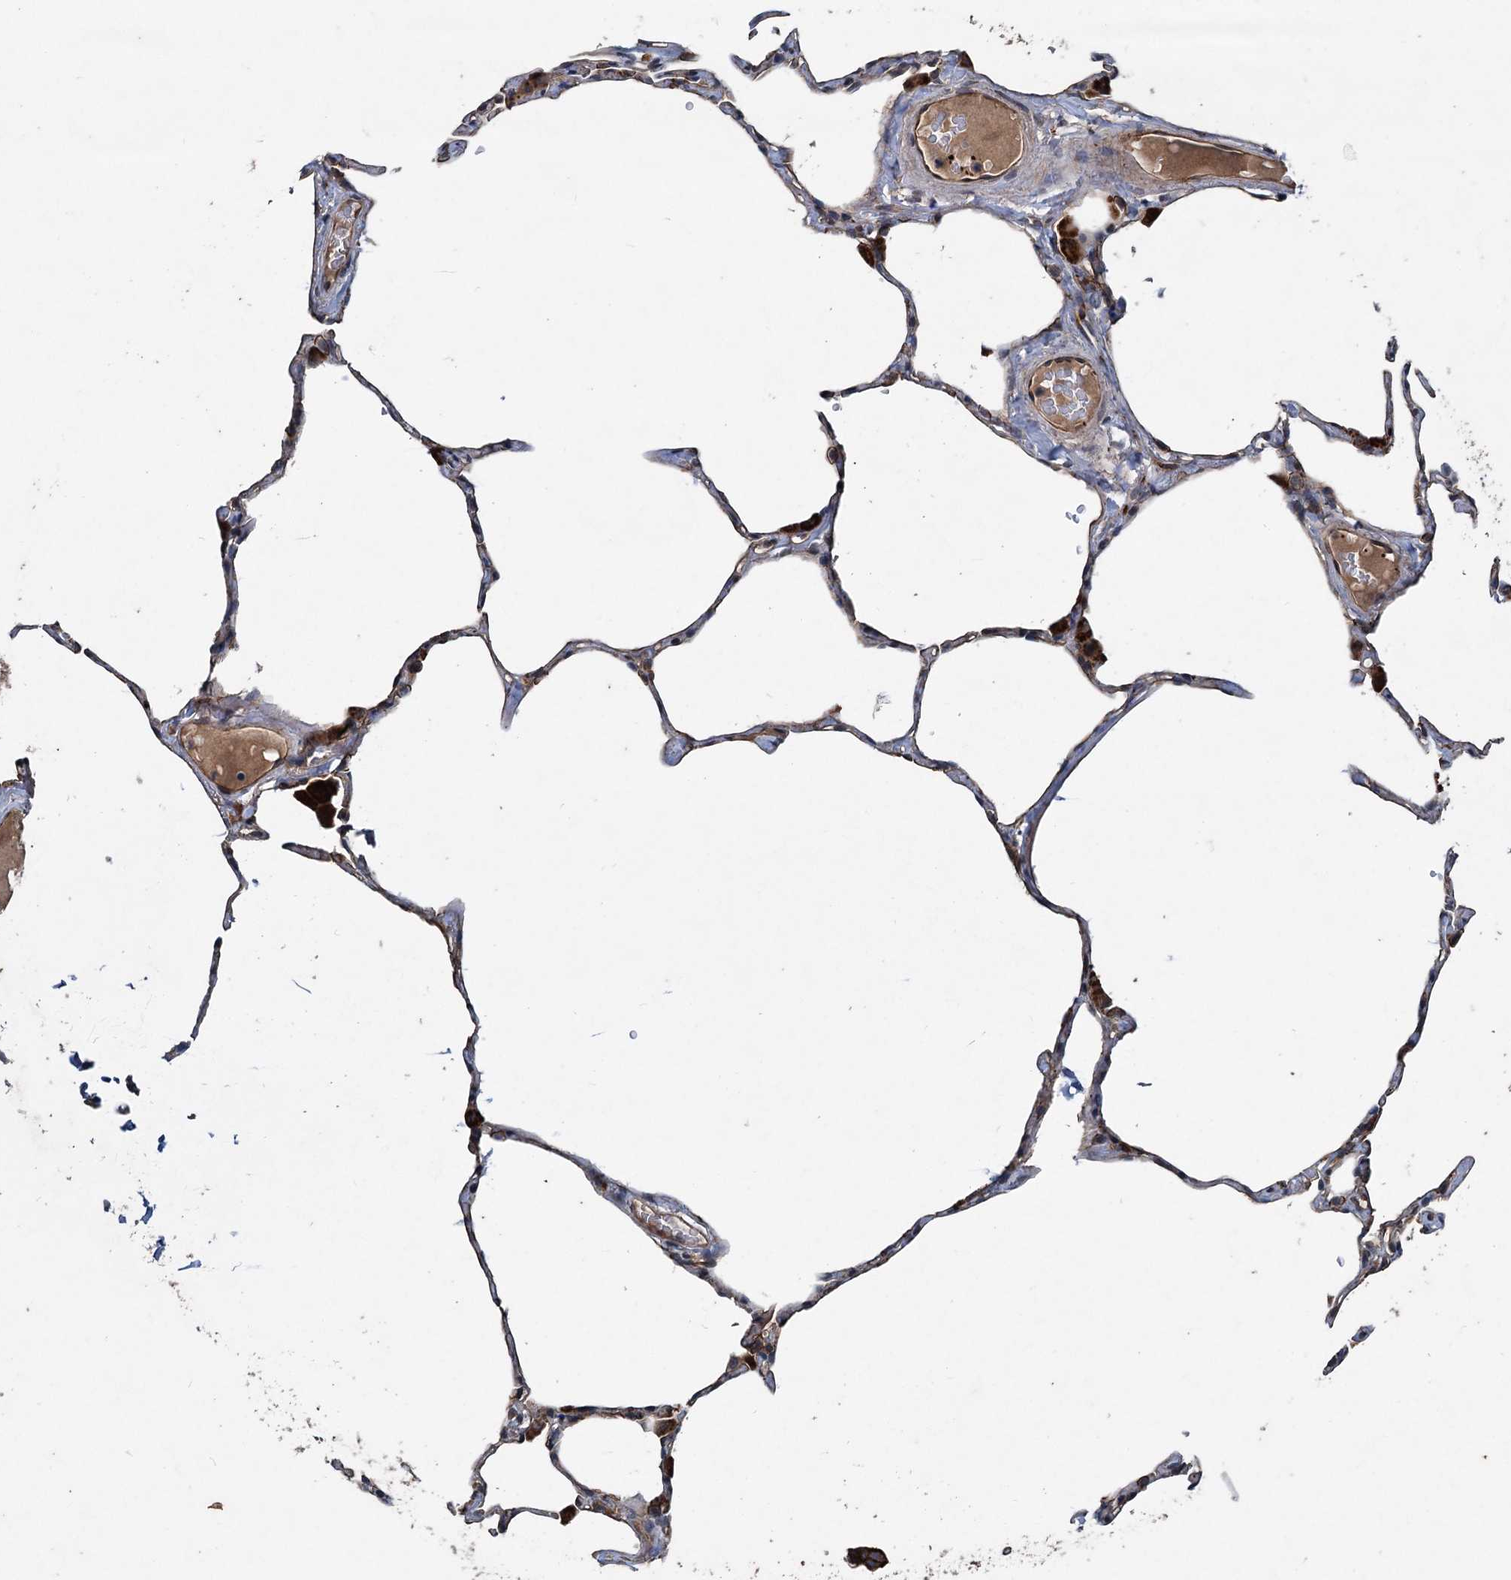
{"staining": {"intensity": "moderate", "quantity": "<25%", "location": "cytoplasmic/membranous"}, "tissue": "lung", "cell_type": "Alveolar cells", "image_type": "normal", "snomed": [{"axis": "morphology", "description": "Normal tissue, NOS"}, {"axis": "topography", "description": "Lung"}], "caption": "Immunohistochemistry (DAB (3,3'-diaminobenzidine)) staining of benign lung shows moderate cytoplasmic/membranous protein positivity in approximately <25% of alveolar cells.", "gene": "N4BP2L2", "patient": {"sex": "male", "age": 65}}